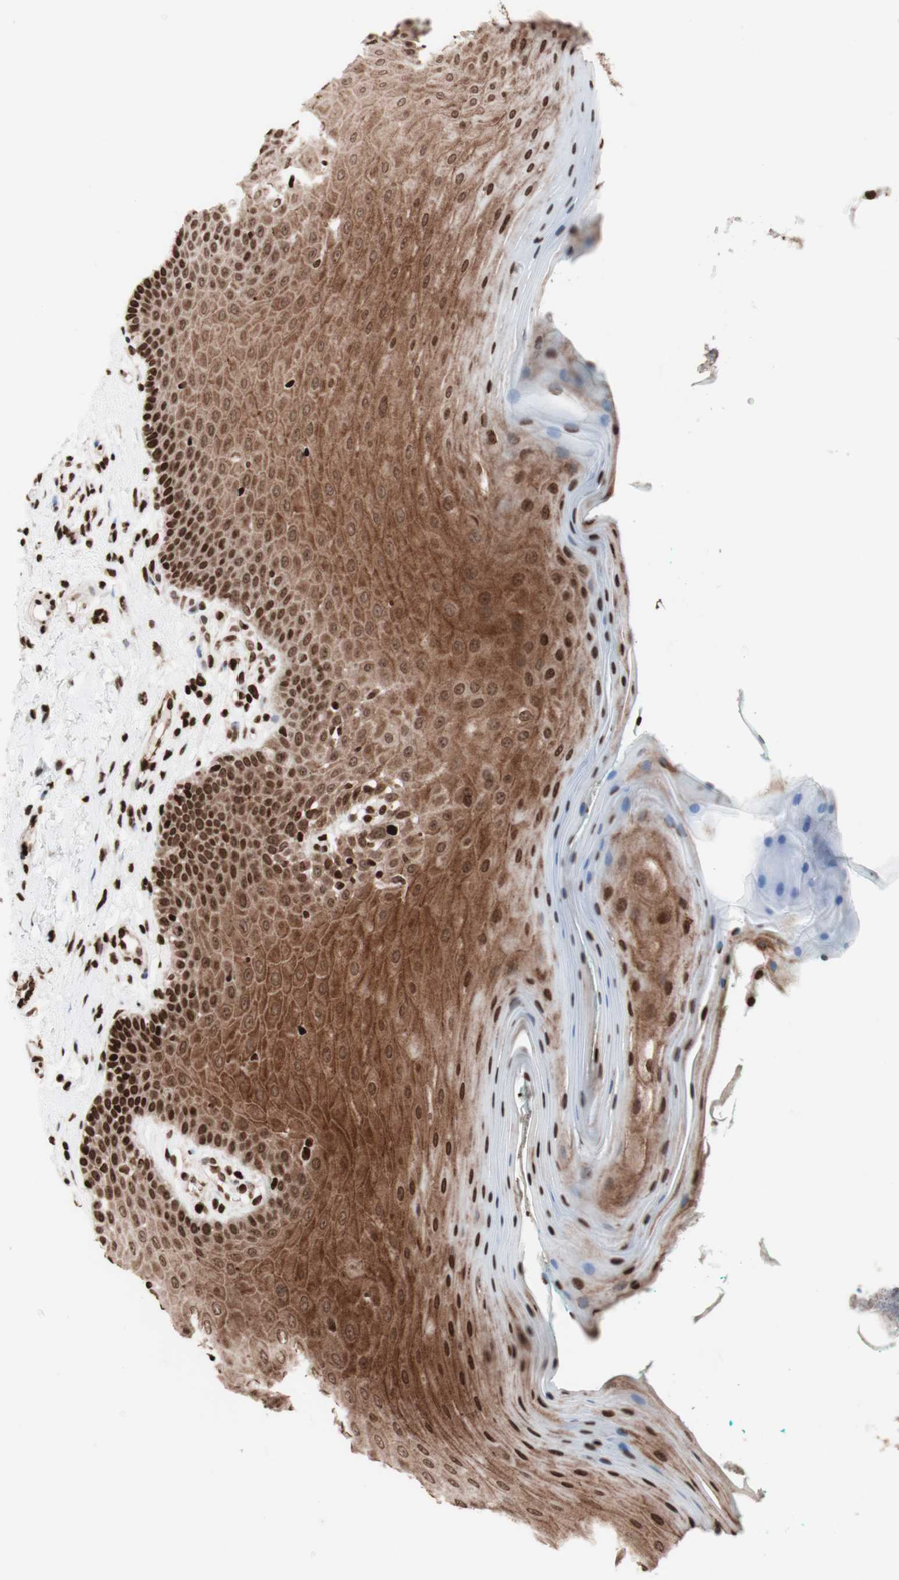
{"staining": {"intensity": "strong", "quantity": ">75%", "location": "cytoplasmic/membranous,nuclear"}, "tissue": "oral mucosa", "cell_type": "Squamous epithelial cells", "image_type": "normal", "snomed": [{"axis": "morphology", "description": "Normal tissue, NOS"}, {"axis": "topography", "description": "Skeletal muscle"}, {"axis": "topography", "description": "Oral tissue"}], "caption": "About >75% of squamous epithelial cells in normal oral mucosa reveal strong cytoplasmic/membranous,nuclear protein positivity as visualized by brown immunohistochemical staining.", "gene": "NCAPD2", "patient": {"sex": "male", "age": 58}}